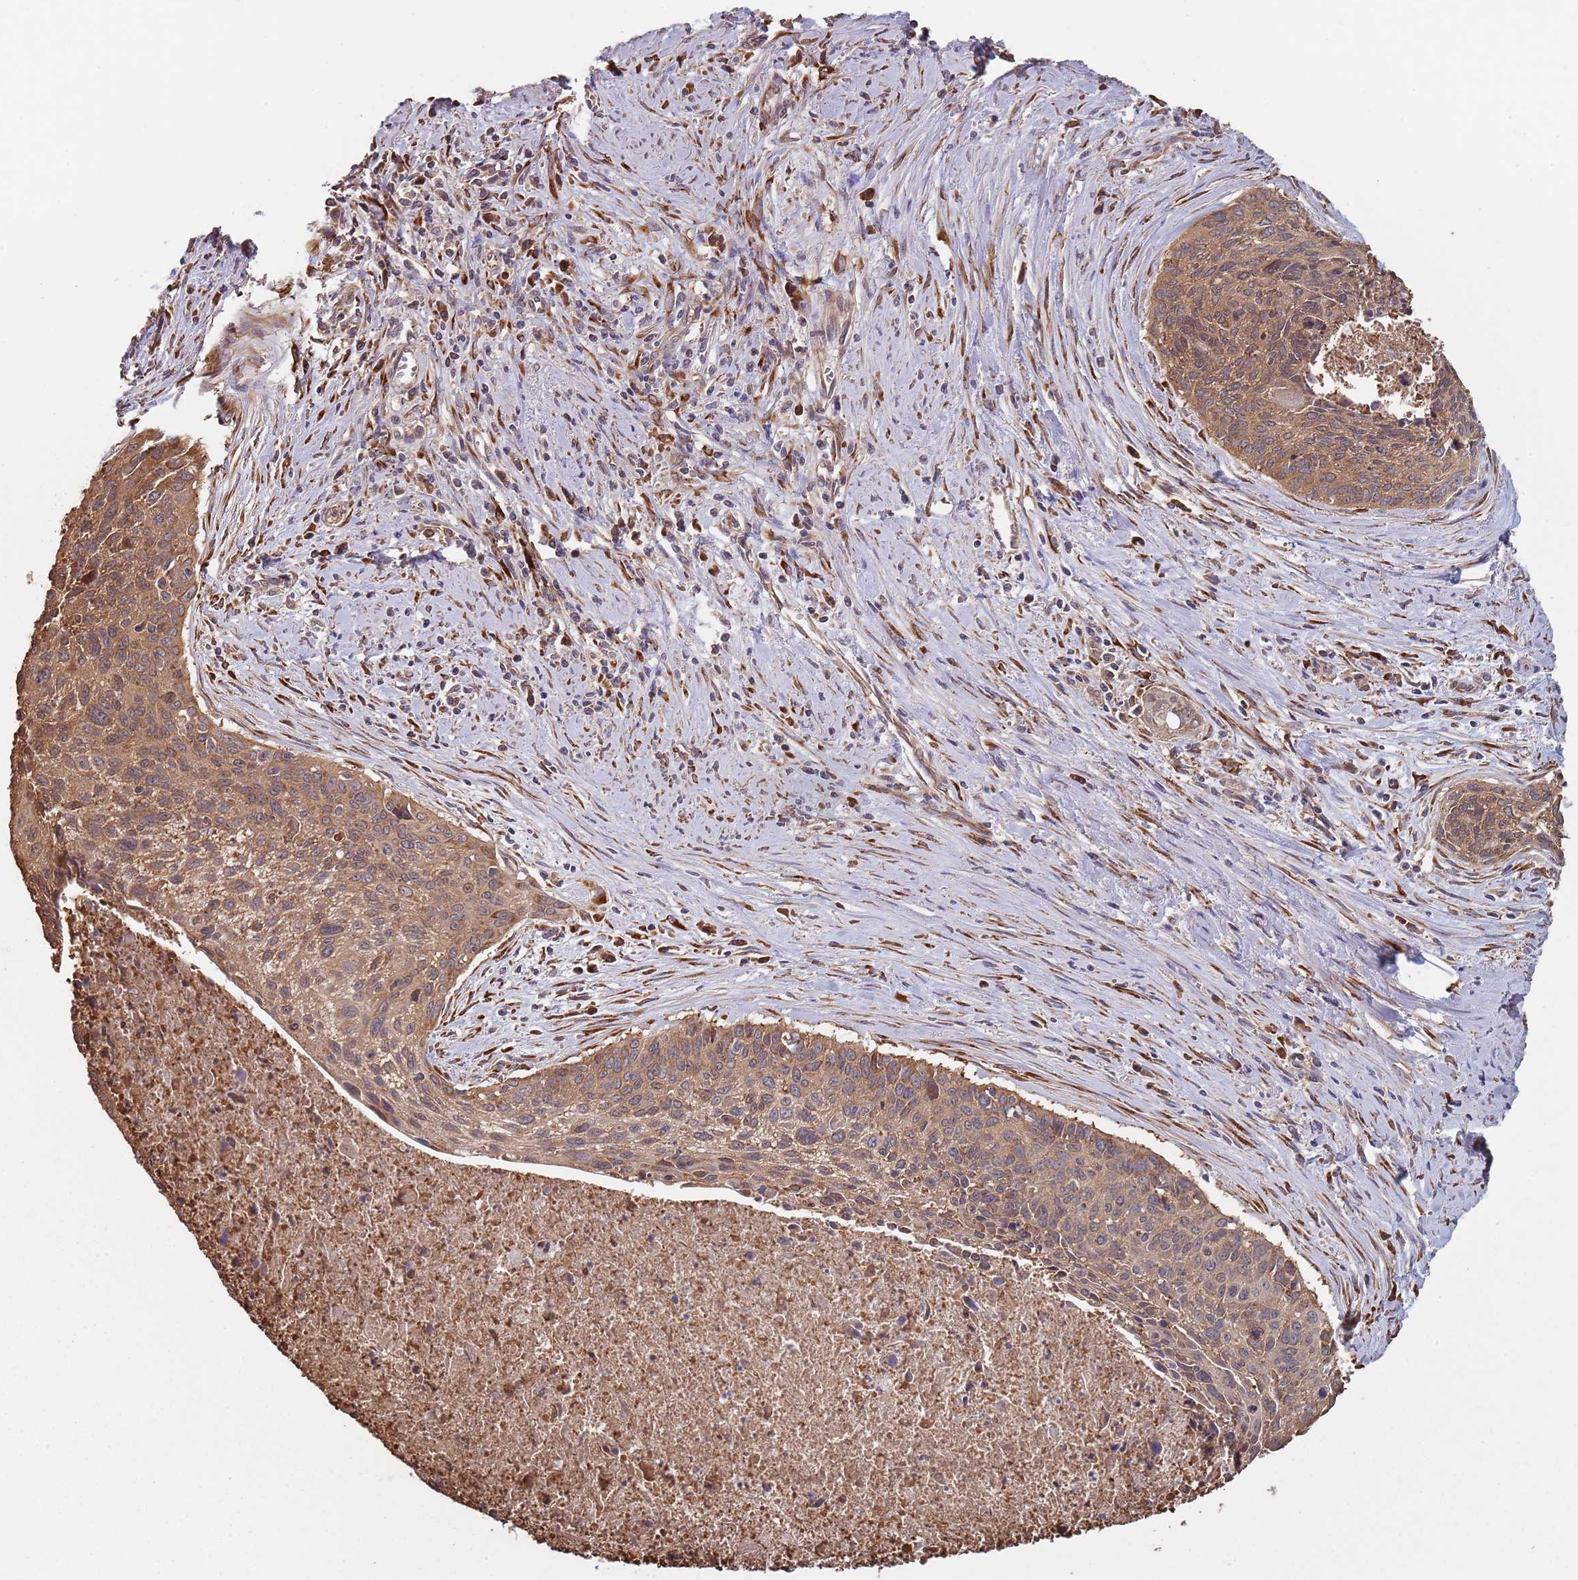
{"staining": {"intensity": "moderate", "quantity": ">75%", "location": "cytoplasmic/membranous"}, "tissue": "cervical cancer", "cell_type": "Tumor cells", "image_type": "cancer", "snomed": [{"axis": "morphology", "description": "Squamous cell carcinoma, NOS"}, {"axis": "topography", "description": "Cervix"}], "caption": "Approximately >75% of tumor cells in human cervical squamous cell carcinoma reveal moderate cytoplasmic/membranous protein expression as visualized by brown immunohistochemical staining.", "gene": "COG4", "patient": {"sex": "female", "age": 55}}